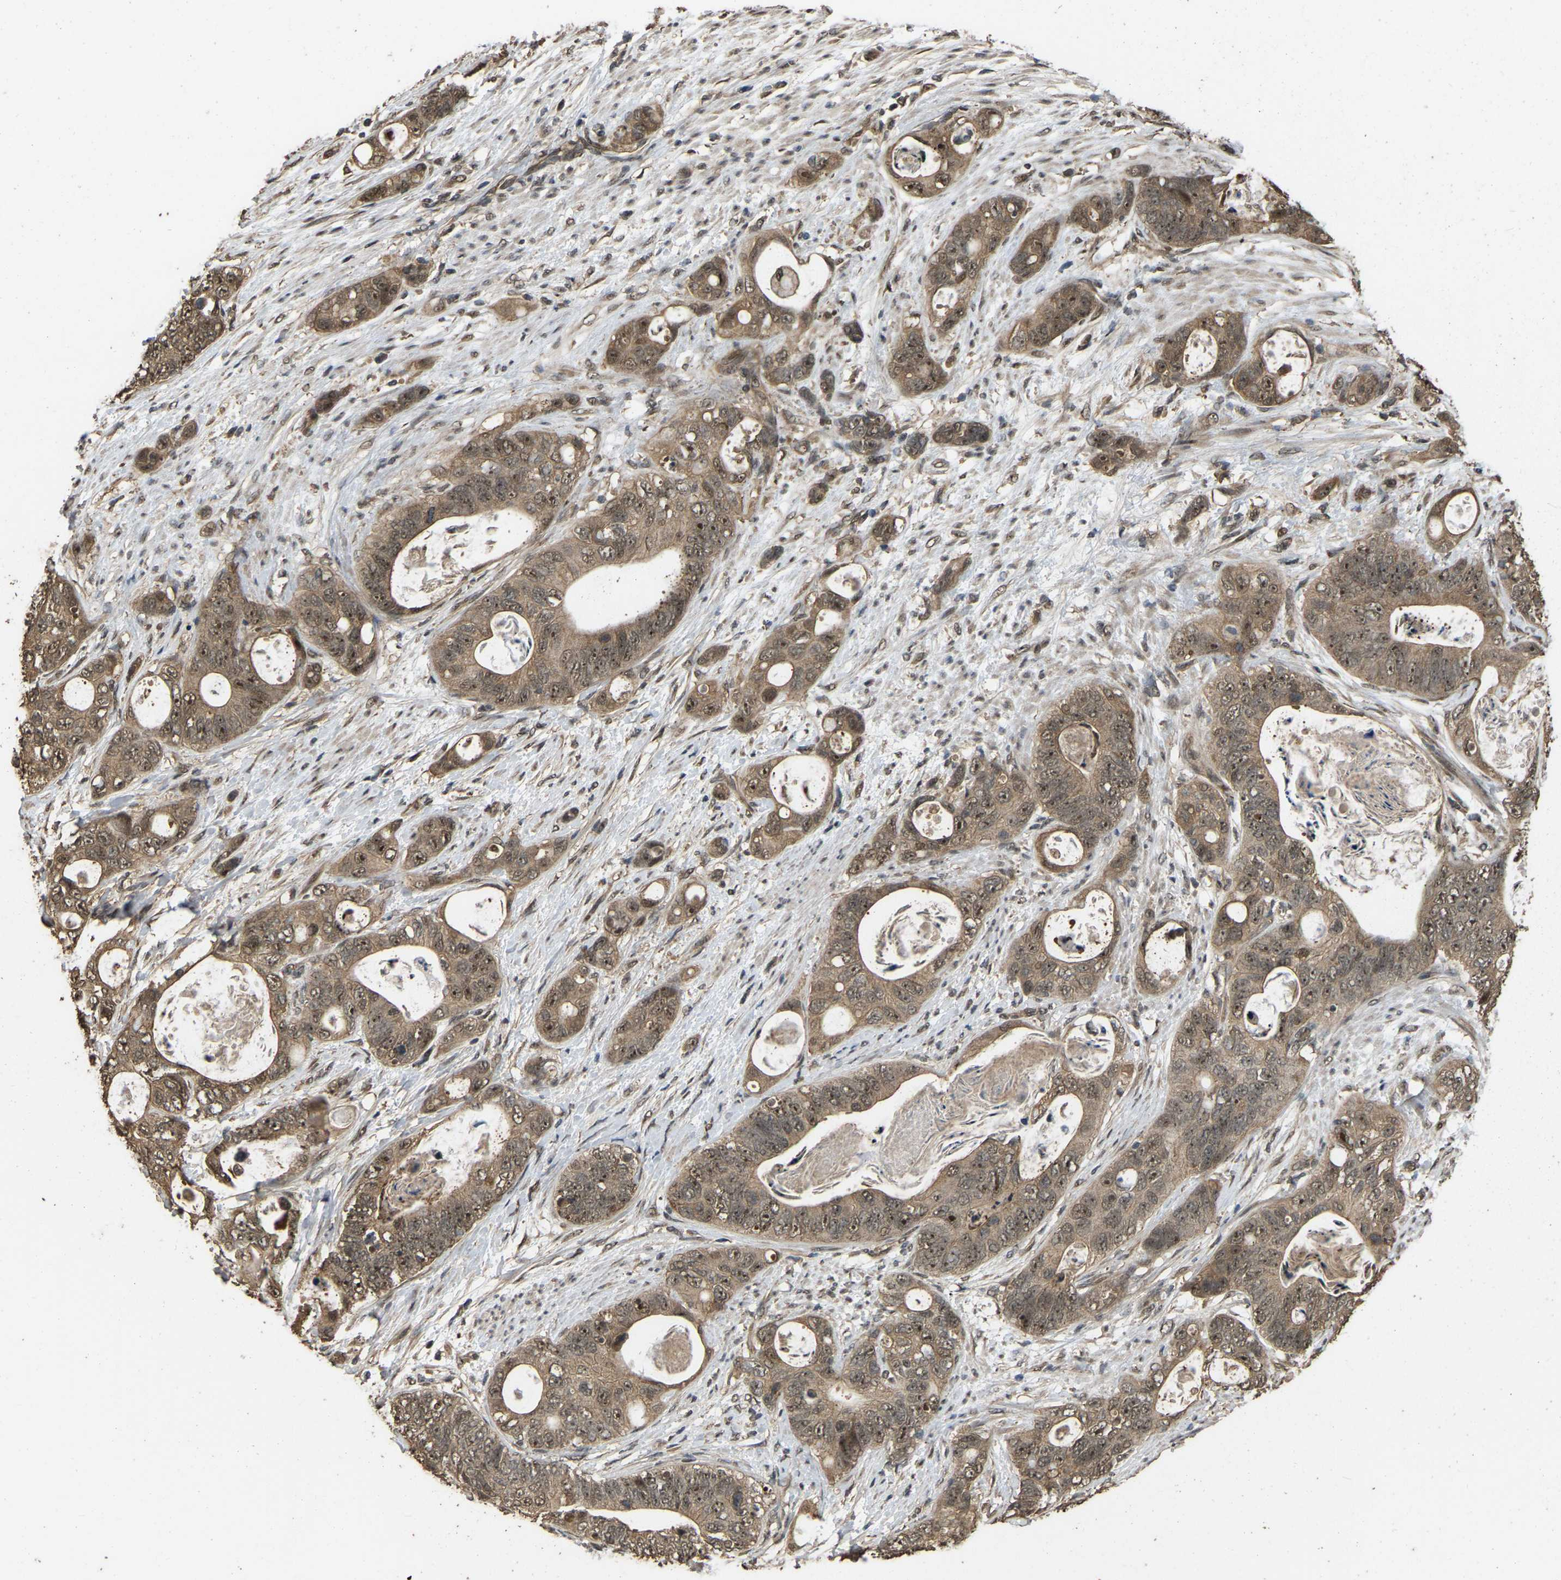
{"staining": {"intensity": "moderate", "quantity": ">75%", "location": "cytoplasmic/membranous,nuclear"}, "tissue": "stomach cancer", "cell_type": "Tumor cells", "image_type": "cancer", "snomed": [{"axis": "morphology", "description": "Normal tissue, NOS"}, {"axis": "morphology", "description": "Adenocarcinoma, NOS"}, {"axis": "topography", "description": "Stomach"}], "caption": "About >75% of tumor cells in human adenocarcinoma (stomach) exhibit moderate cytoplasmic/membranous and nuclear protein expression as visualized by brown immunohistochemical staining.", "gene": "ARHGAP23", "patient": {"sex": "female", "age": 89}}